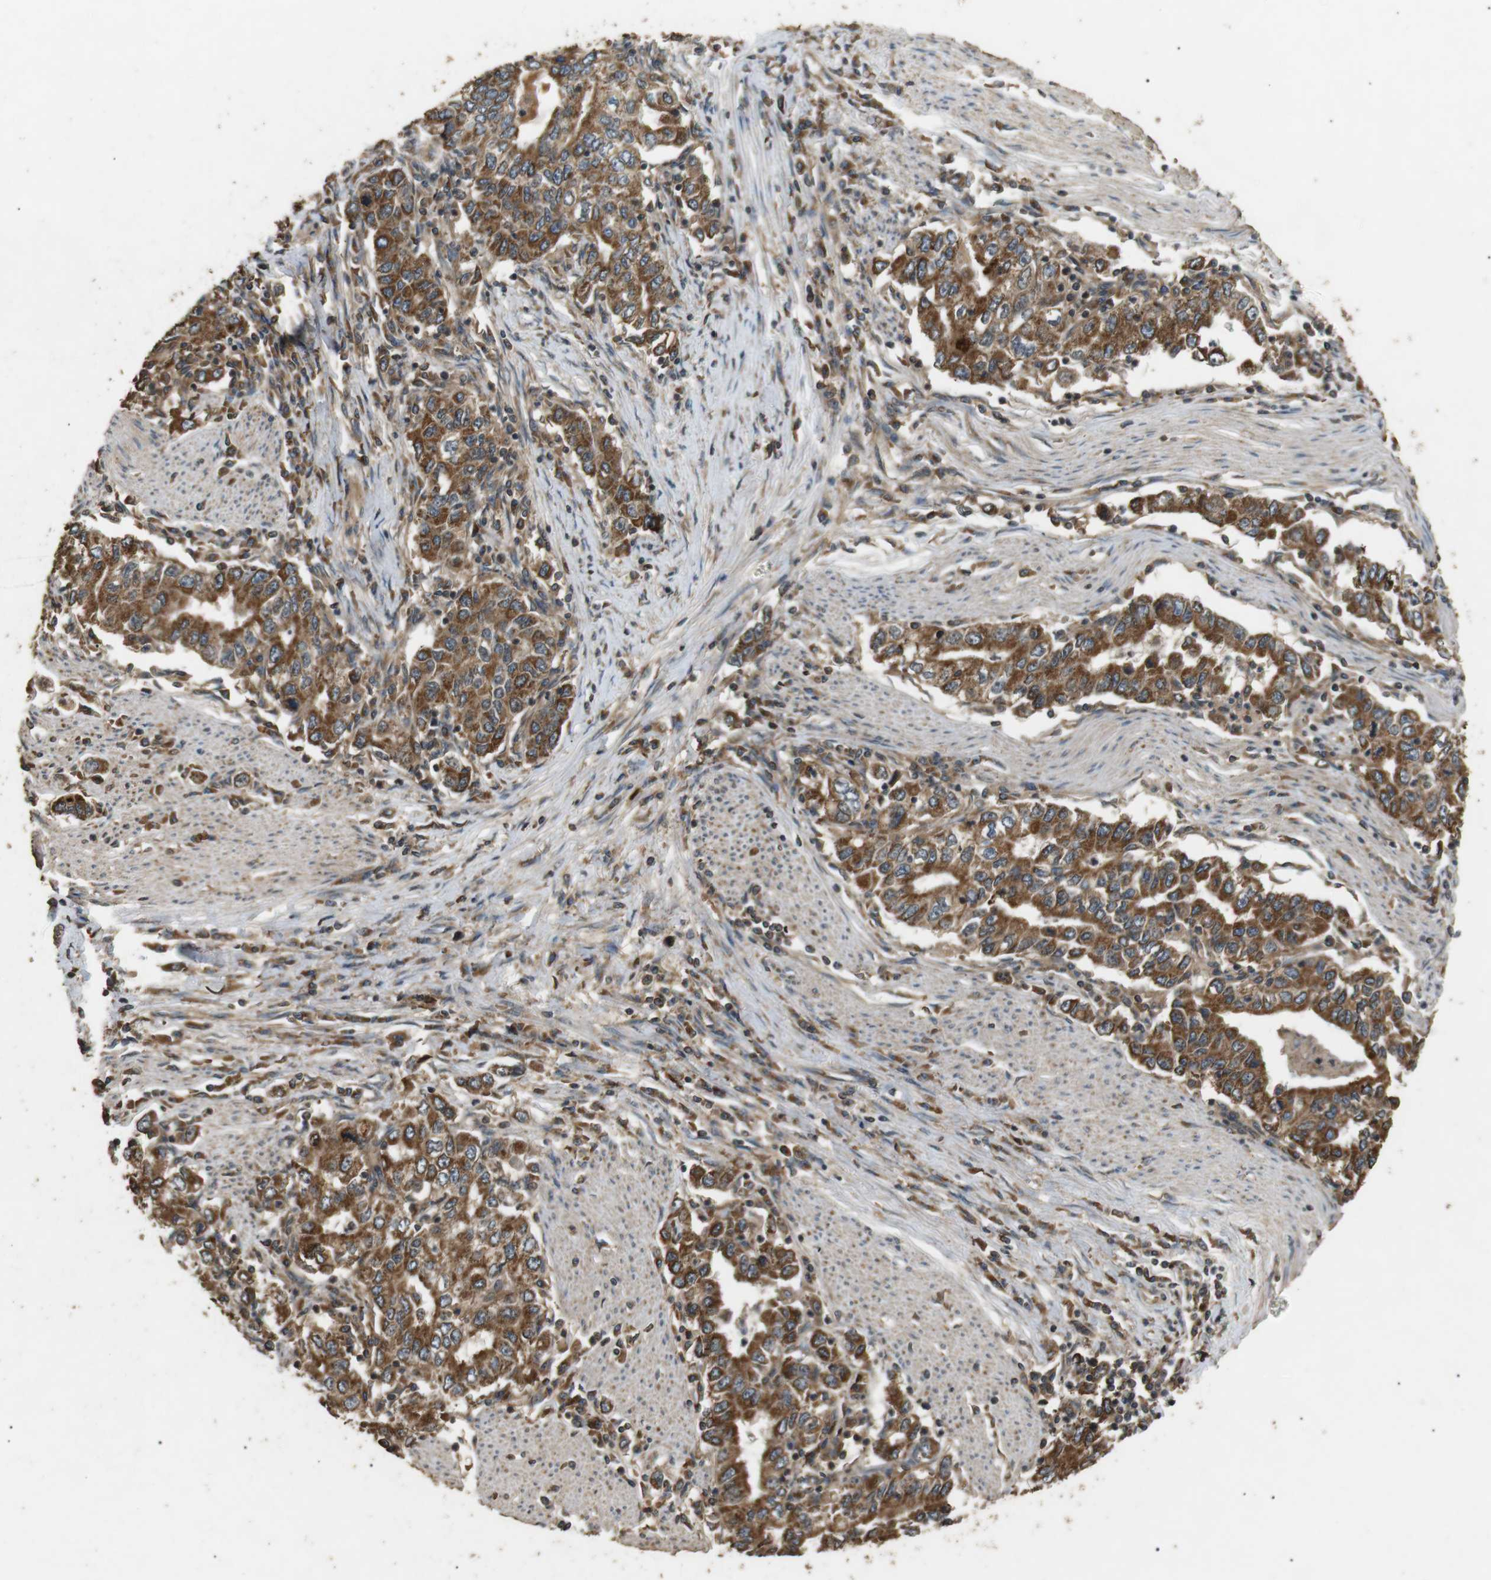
{"staining": {"intensity": "moderate", "quantity": ">75%", "location": "cytoplasmic/membranous"}, "tissue": "stomach cancer", "cell_type": "Tumor cells", "image_type": "cancer", "snomed": [{"axis": "morphology", "description": "Adenocarcinoma, NOS"}, {"axis": "topography", "description": "Stomach, lower"}], "caption": "A high-resolution image shows immunohistochemistry staining of stomach adenocarcinoma, which displays moderate cytoplasmic/membranous expression in about >75% of tumor cells.", "gene": "TBC1D15", "patient": {"sex": "female", "age": 72}}